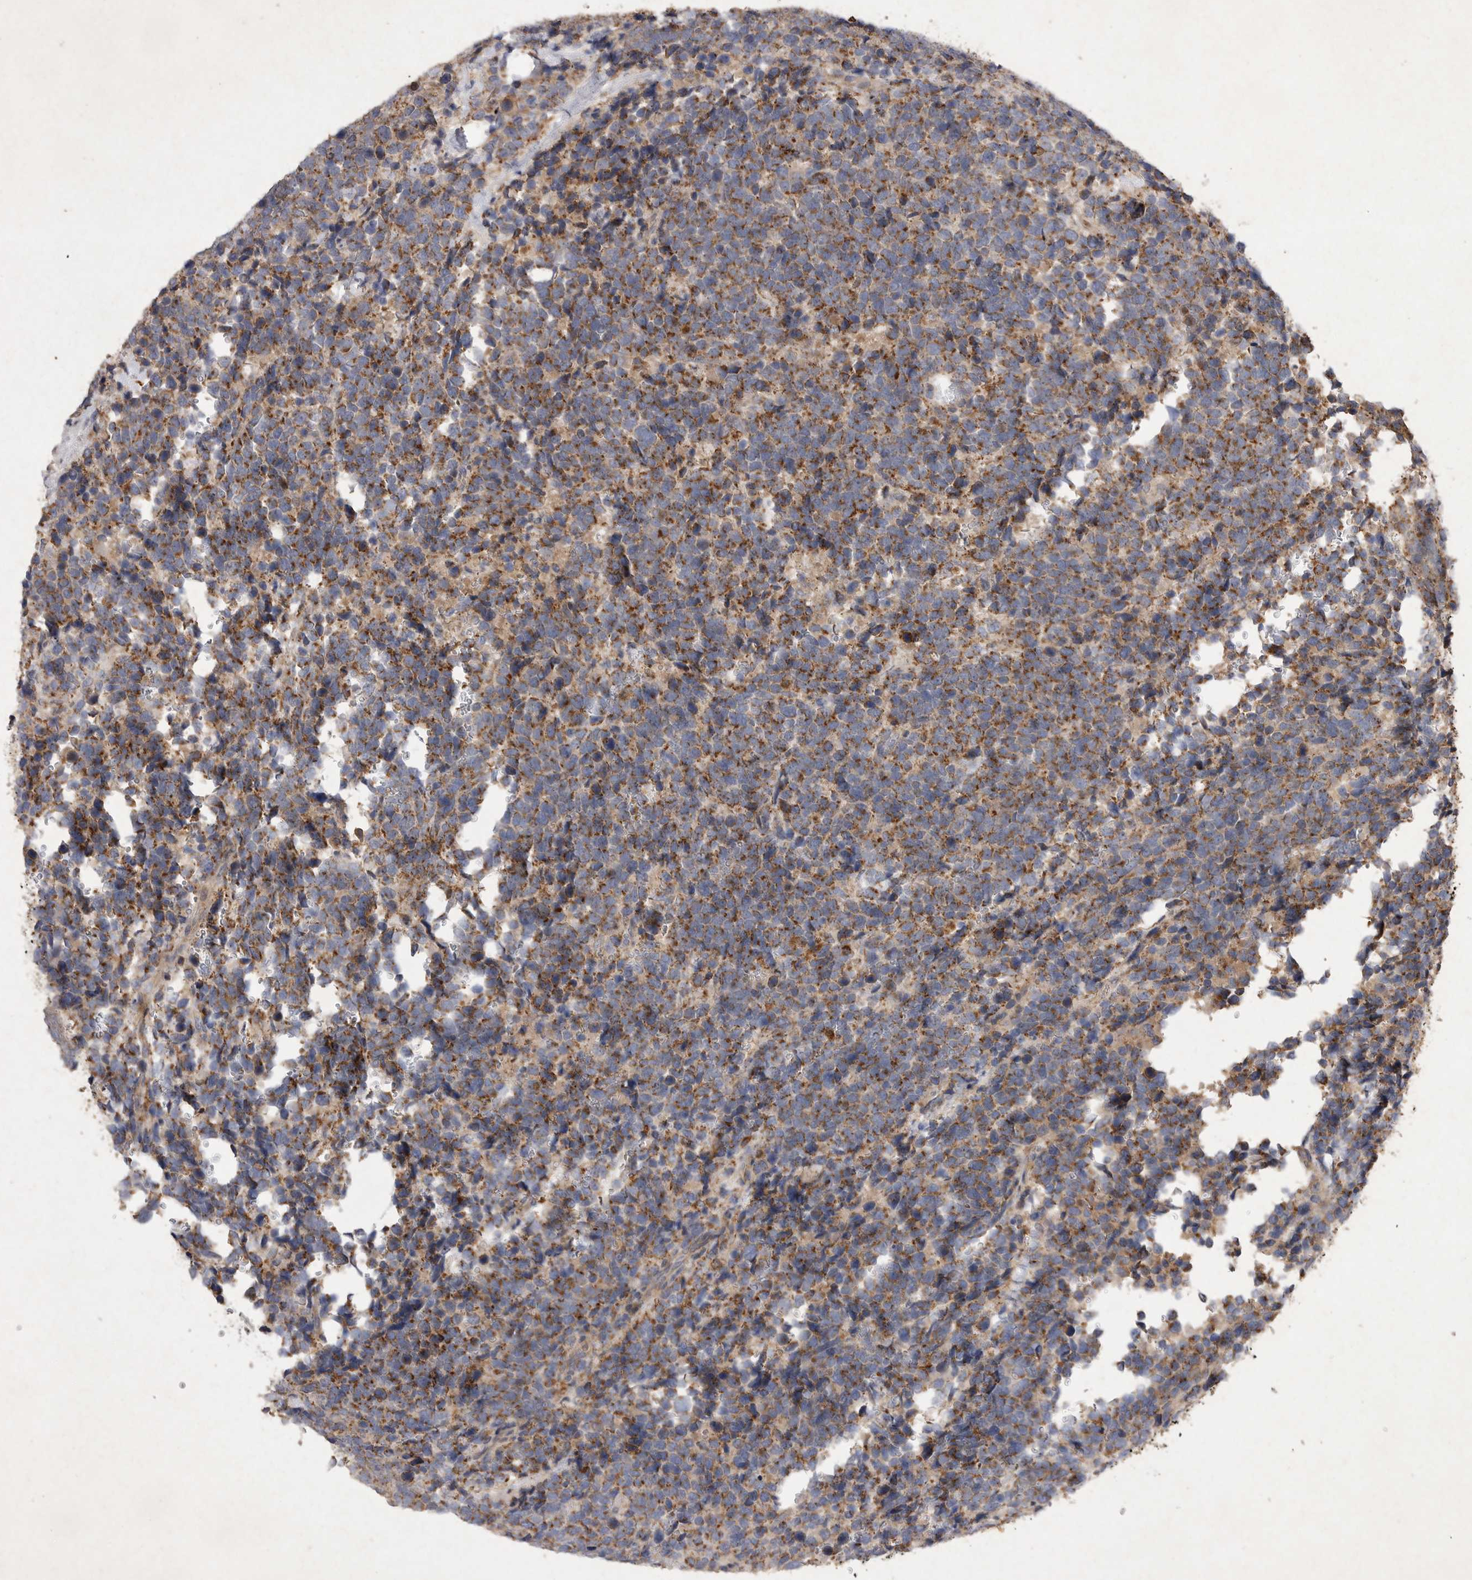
{"staining": {"intensity": "moderate", "quantity": ">75%", "location": "cytoplasmic/membranous"}, "tissue": "urothelial cancer", "cell_type": "Tumor cells", "image_type": "cancer", "snomed": [{"axis": "morphology", "description": "Urothelial carcinoma, High grade"}, {"axis": "topography", "description": "Urinary bladder"}], "caption": "Urothelial carcinoma (high-grade) stained with DAB IHC demonstrates medium levels of moderate cytoplasmic/membranous expression in about >75% of tumor cells.", "gene": "MRPL41", "patient": {"sex": "female", "age": 82}}